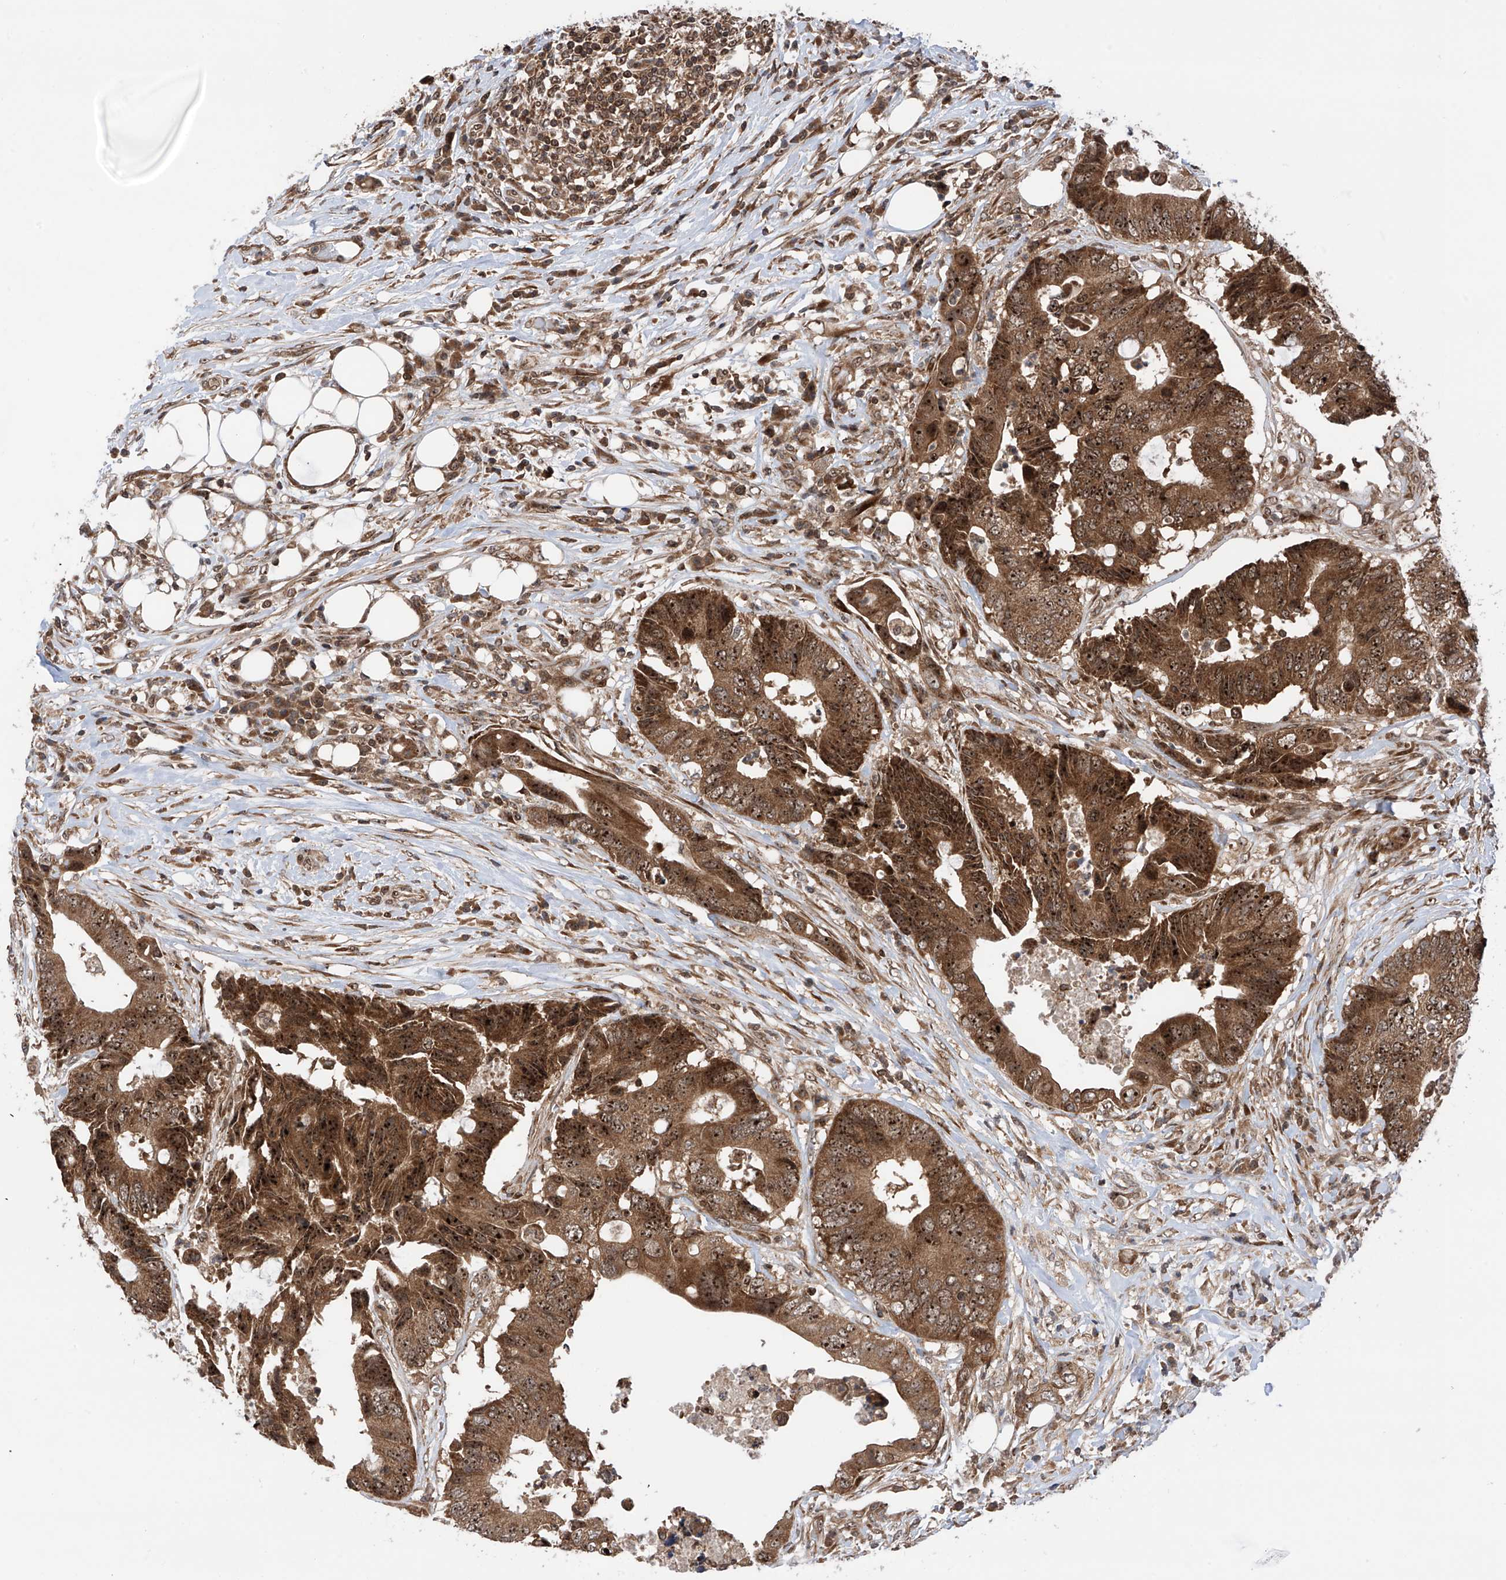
{"staining": {"intensity": "strong", "quantity": ">75%", "location": "cytoplasmic/membranous,nuclear"}, "tissue": "colorectal cancer", "cell_type": "Tumor cells", "image_type": "cancer", "snomed": [{"axis": "morphology", "description": "Adenocarcinoma, NOS"}, {"axis": "topography", "description": "Colon"}], "caption": "This histopathology image reveals IHC staining of human colorectal cancer, with high strong cytoplasmic/membranous and nuclear positivity in about >75% of tumor cells.", "gene": "C1orf131", "patient": {"sex": "male", "age": 71}}